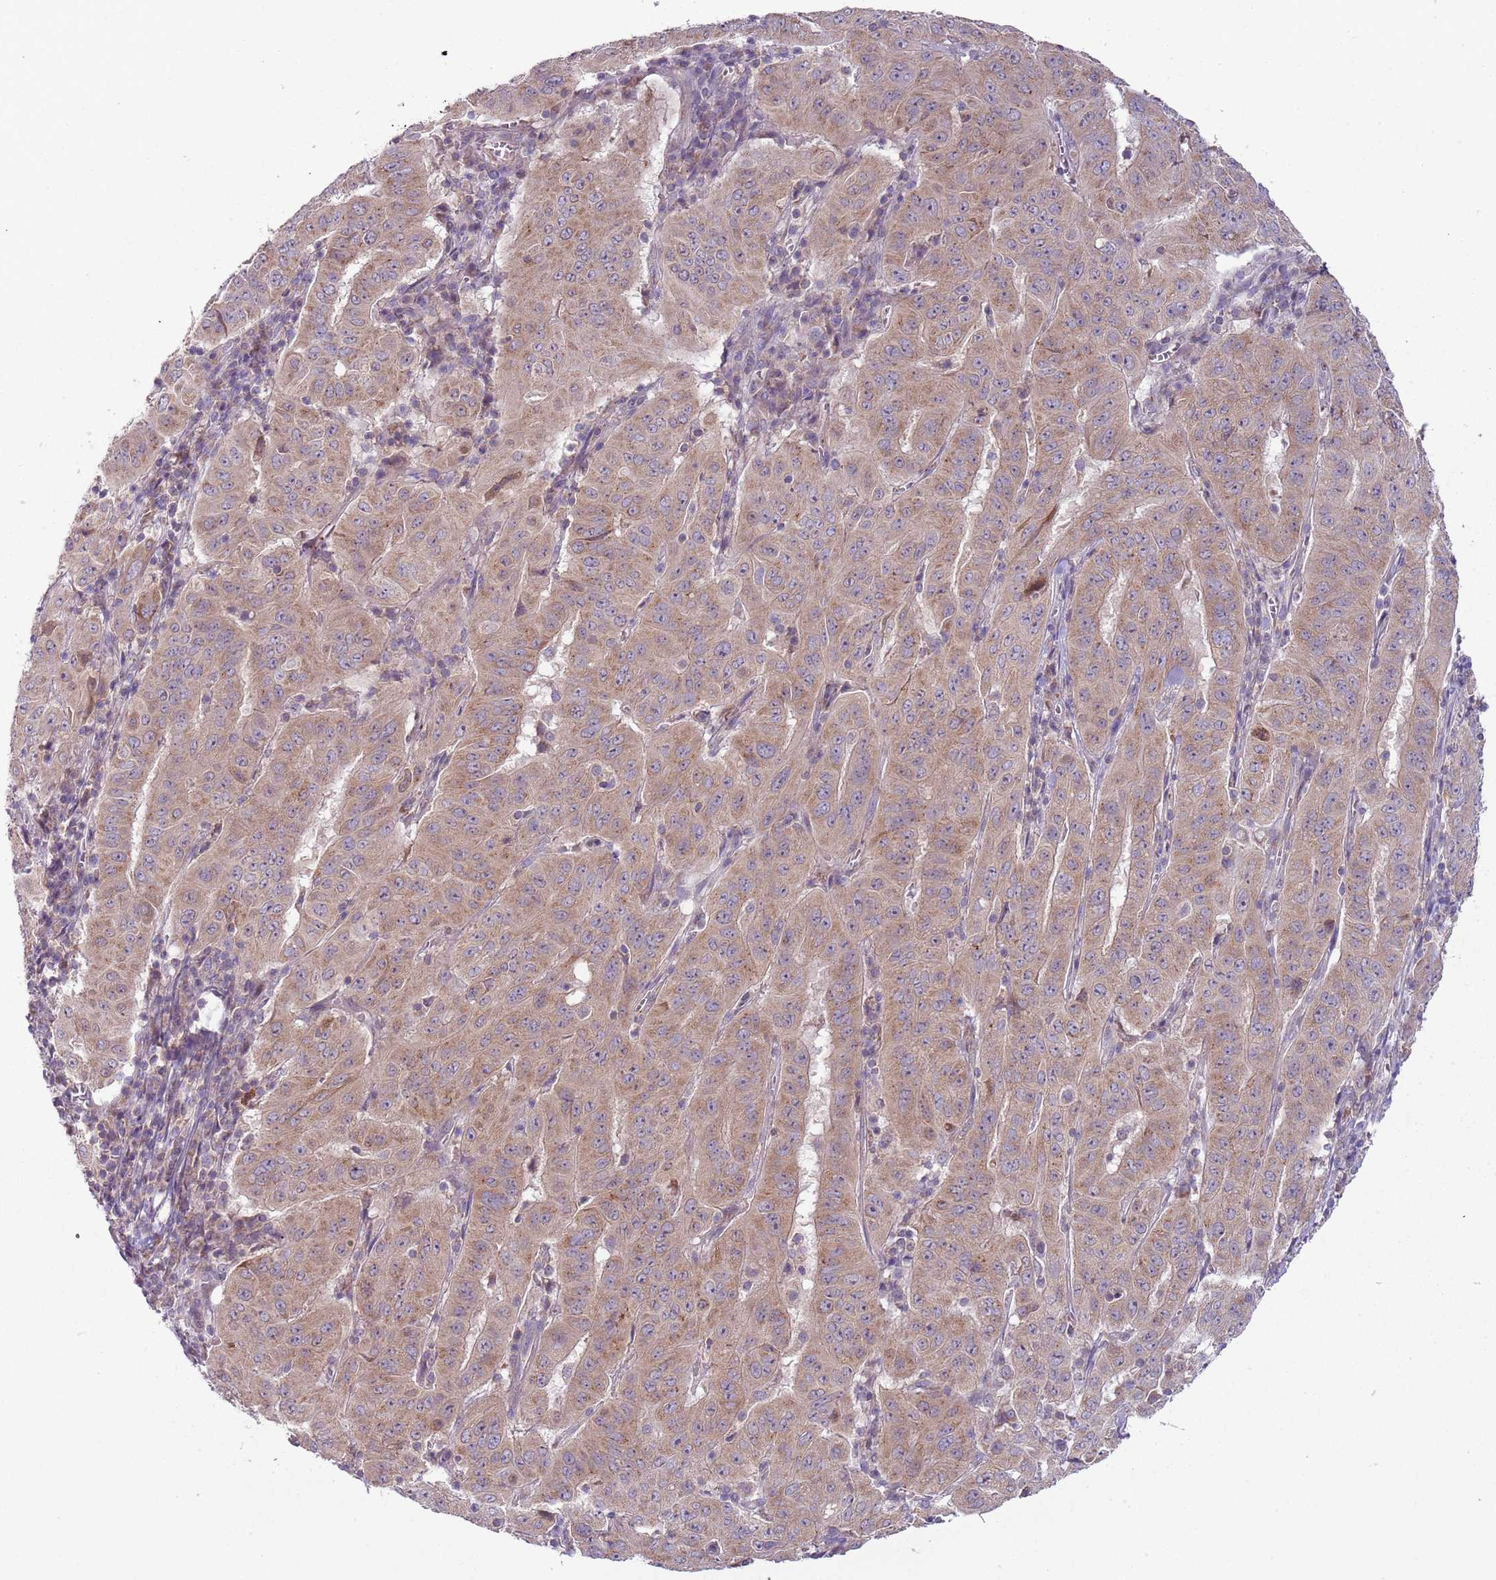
{"staining": {"intensity": "moderate", "quantity": ">75%", "location": "cytoplasmic/membranous"}, "tissue": "pancreatic cancer", "cell_type": "Tumor cells", "image_type": "cancer", "snomed": [{"axis": "morphology", "description": "Adenocarcinoma, NOS"}, {"axis": "topography", "description": "Pancreas"}], "caption": "Immunohistochemistry histopathology image of human pancreatic cancer stained for a protein (brown), which reveals medium levels of moderate cytoplasmic/membranous positivity in about >75% of tumor cells.", "gene": "DTD2", "patient": {"sex": "male", "age": 63}}